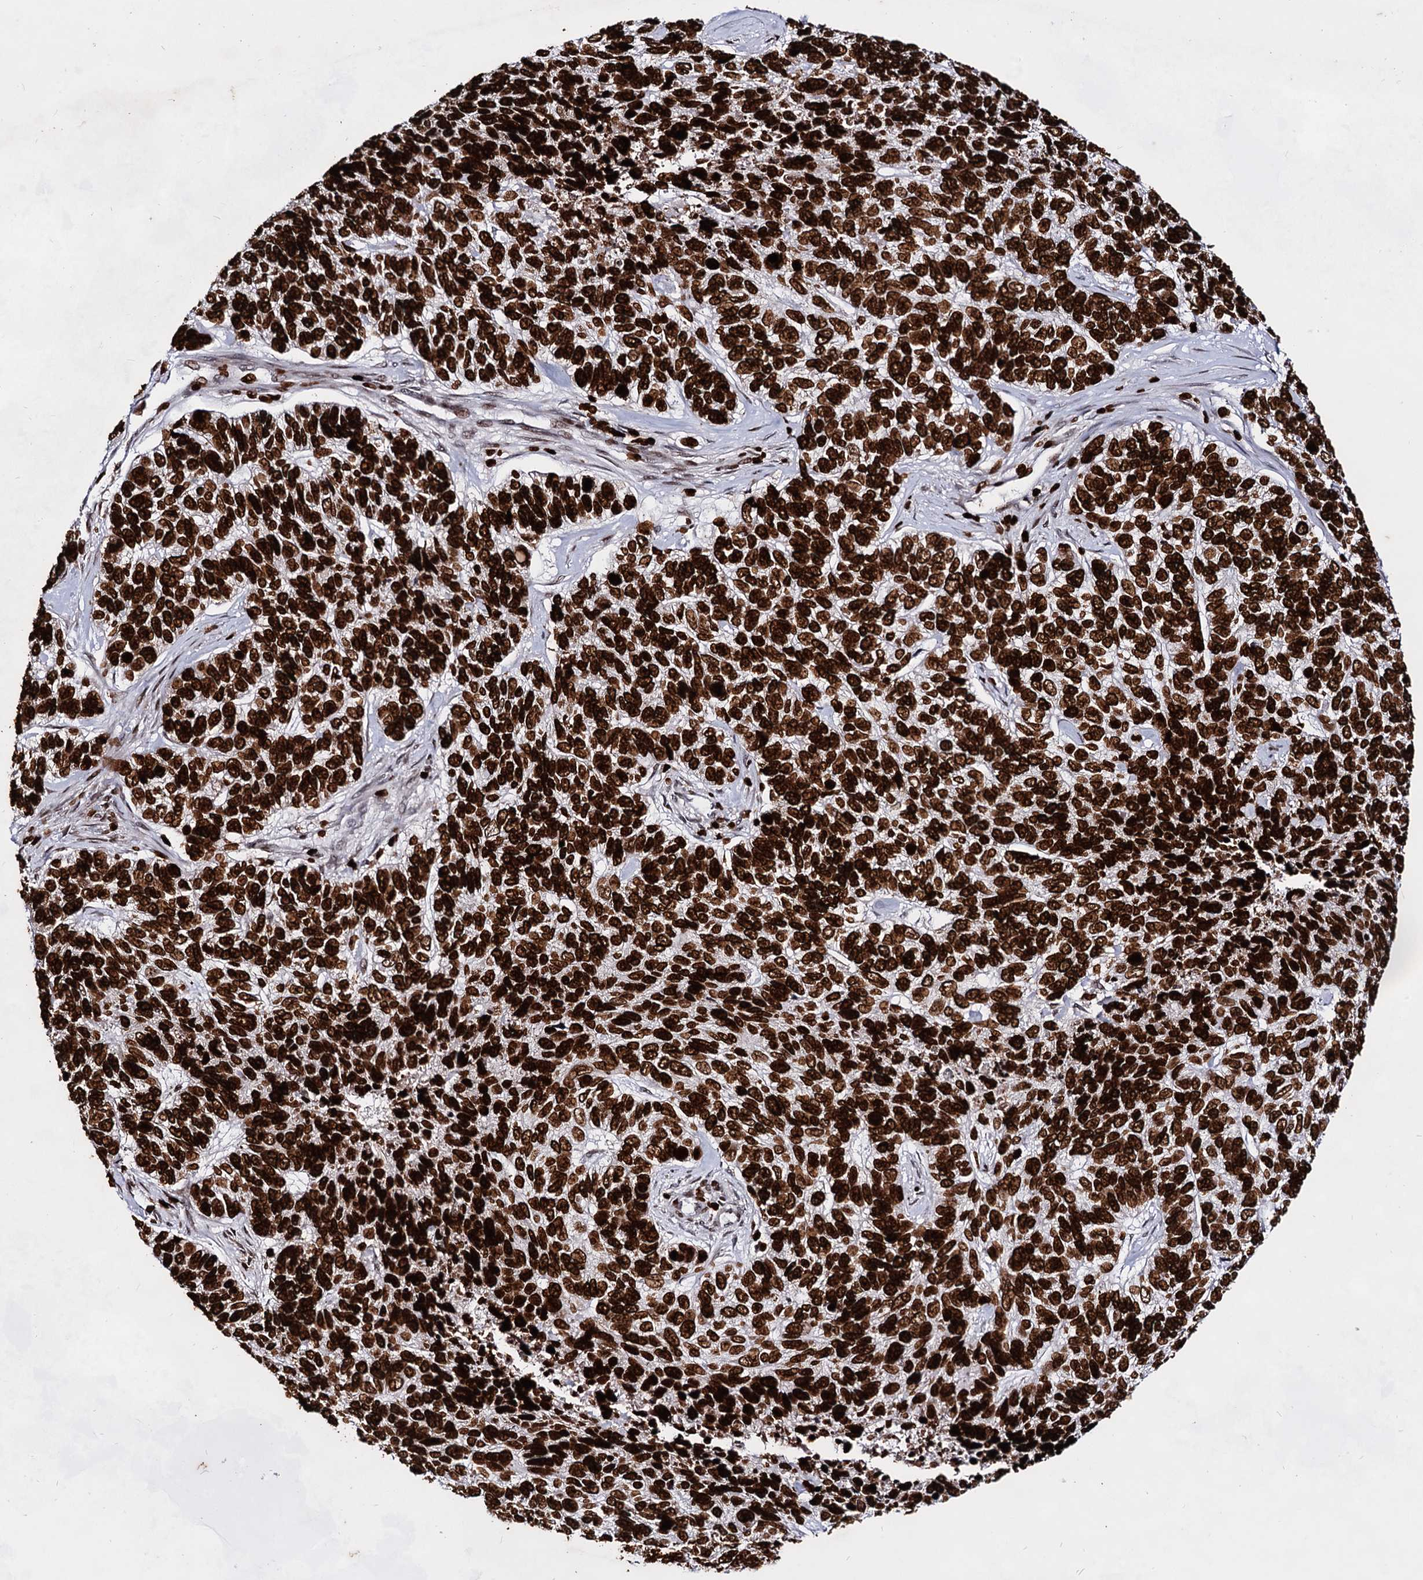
{"staining": {"intensity": "strong", "quantity": ">75%", "location": "nuclear"}, "tissue": "skin cancer", "cell_type": "Tumor cells", "image_type": "cancer", "snomed": [{"axis": "morphology", "description": "Basal cell carcinoma"}, {"axis": "topography", "description": "Skin"}], "caption": "This is an image of immunohistochemistry staining of skin basal cell carcinoma, which shows strong positivity in the nuclear of tumor cells.", "gene": "HMGB2", "patient": {"sex": "female", "age": 65}}